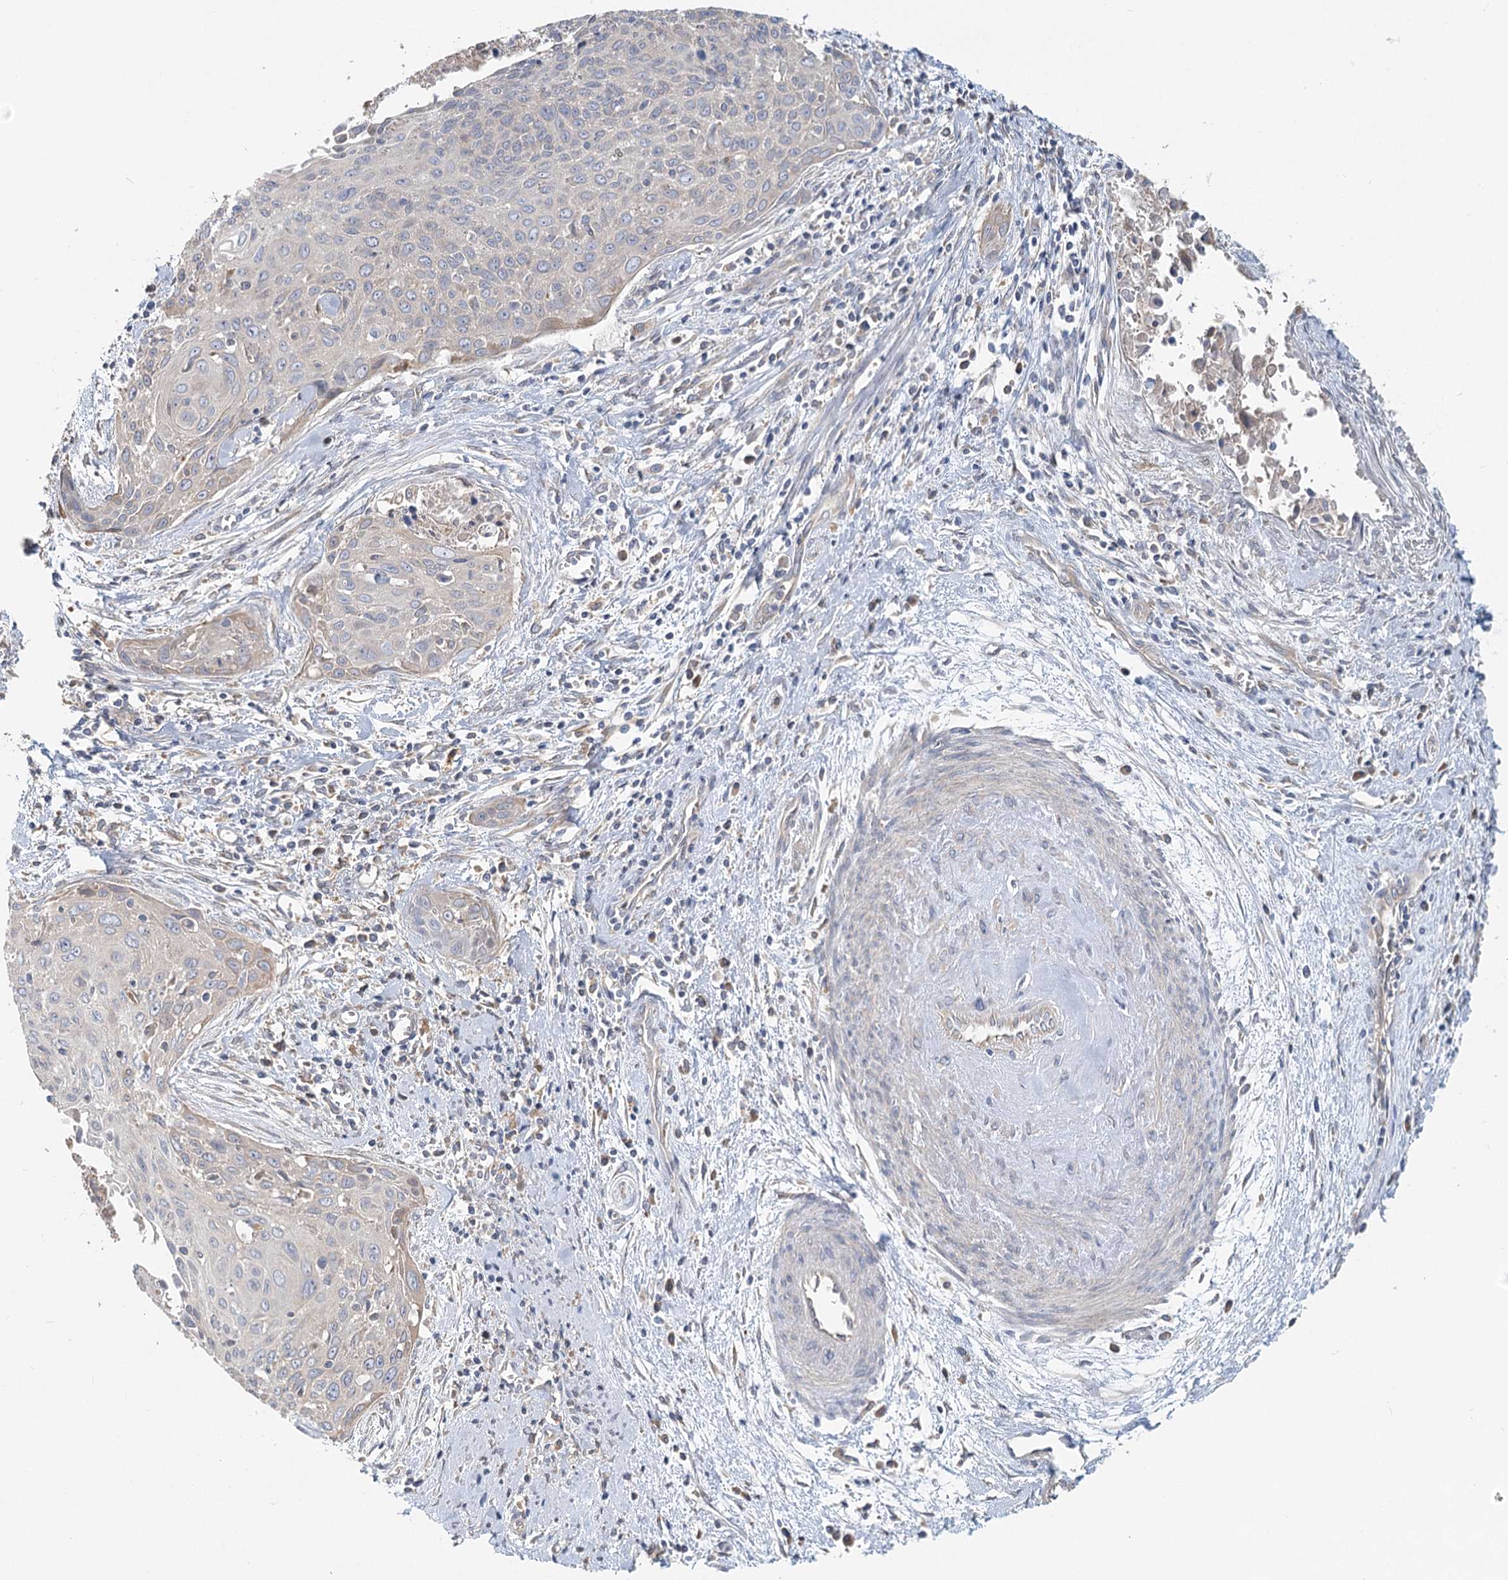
{"staining": {"intensity": "negative", "quantity": "none", "location": "none"}, "tissue": "cervical cancer", "cell_type": "Tumor cells", "image_type": "cancer", "snomed": [{"axis": "morphology", "description": "Squamous cell carcinoma, NOS"}, {"axis": "topography", "description": "Cervix"}], "caption": "High magnification brightfield microscopy of cervical cancer stained with DAB (3,3'-diaminobenzidine) (brown) and counterstained with hematoxylin (blue): tumor cells show no significant staining. Brightfield microscopy of immunohistochemistry stained with DAB (3,3'-diaminobenzidine) (brown) and hematoxylin (blue), captured at high magnification.", "gene": "PAIP2", "patient": {"sex": "female", "age": 55}}